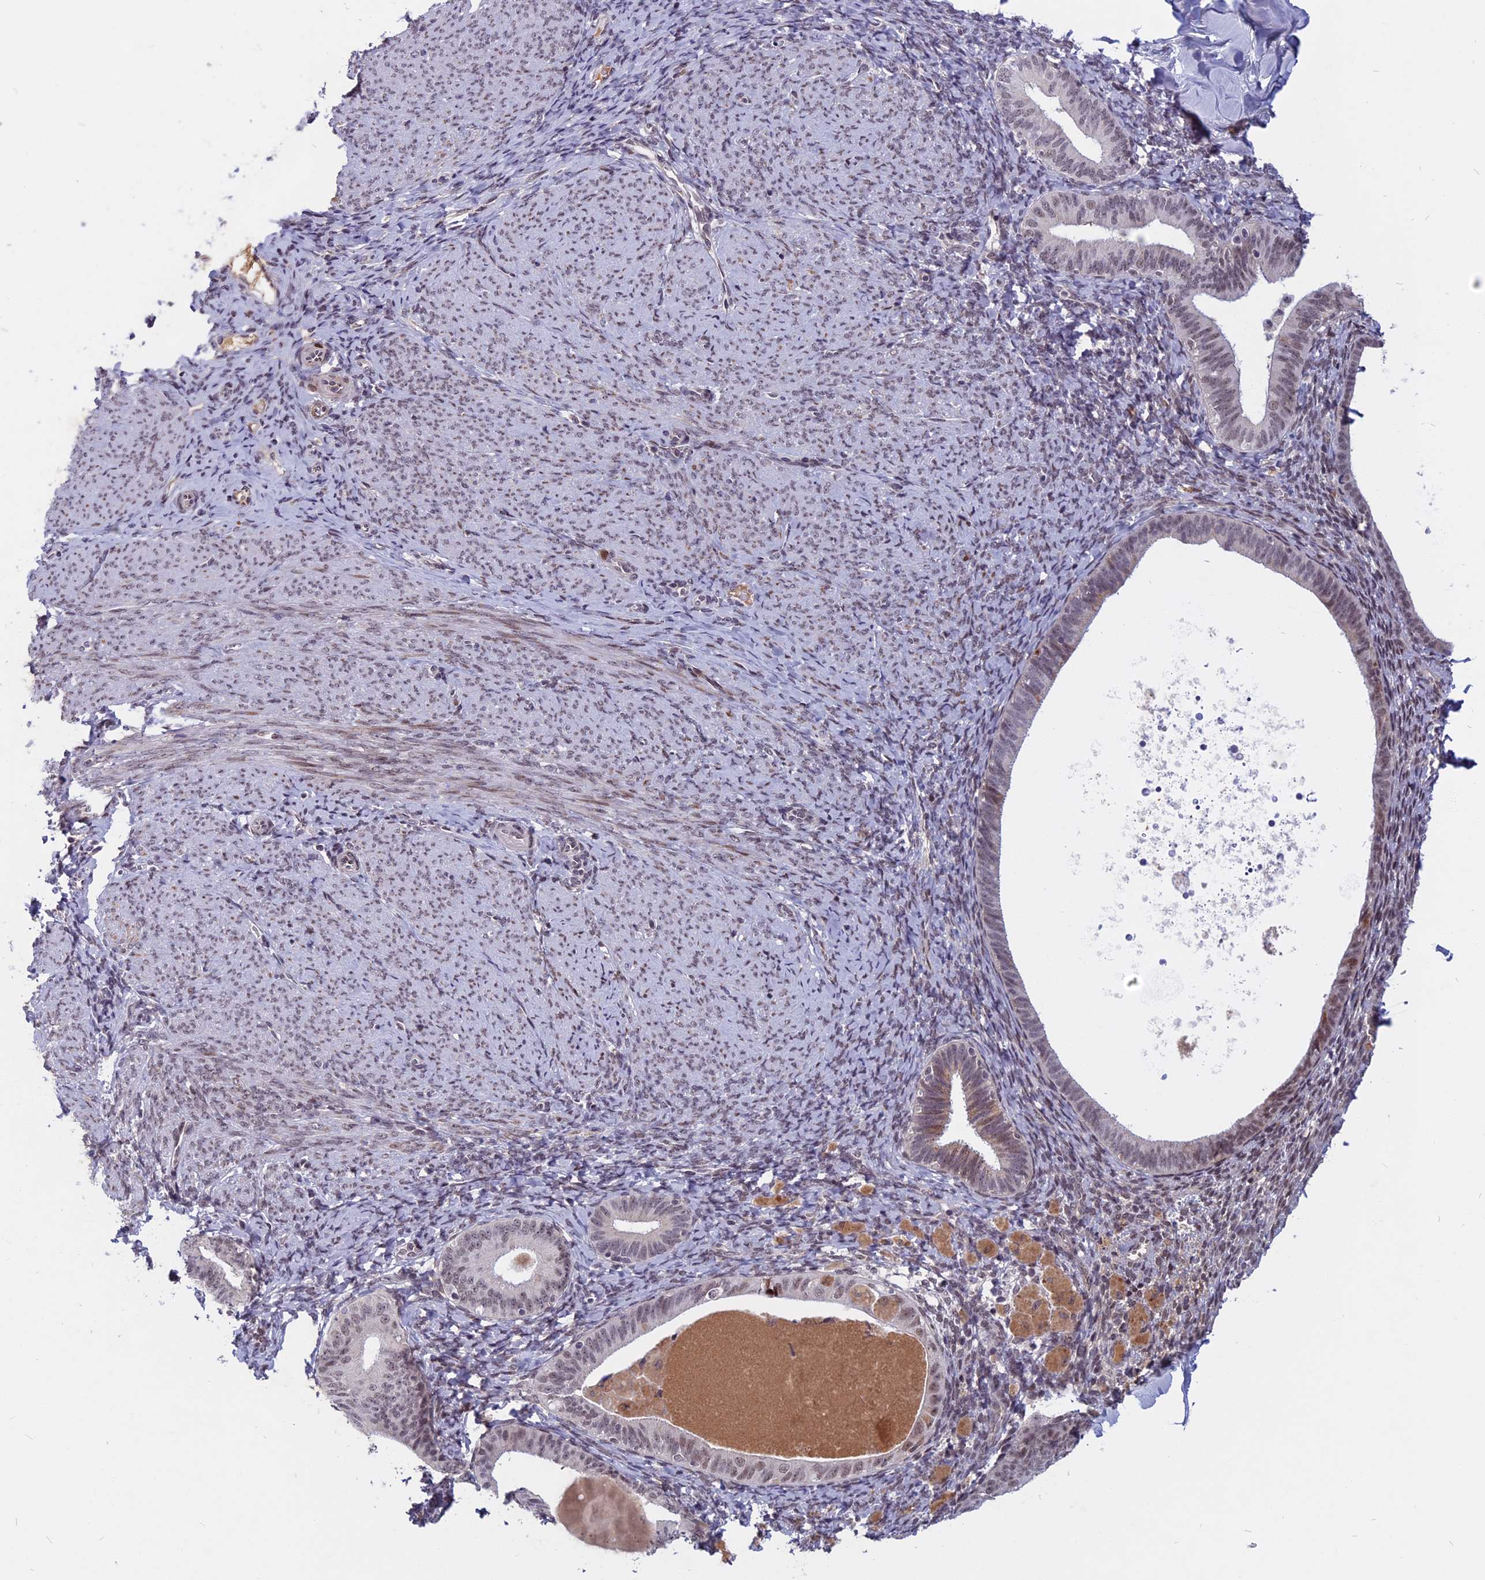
{"staining": {"intensity": "weak", "quantity": "<25%", "location": "nuclear"}, "tissue": "endometrium", "cell_type": "Cells in endometrial stroma", "image_type": "normal", "snomed": [{"axis": "morphology", "description": "Normal tissue, NOS"}, {"axis": "topography", "description": "Endometrium"}], "caption": "A high-resolution micrograph shows immunohistochemistry staining of benign endometrium, which displays no significant positivity in cells in endometrial stroma. (DAB immunohistochemistry (IHC), high magnification).", "gene": "CDC7", "patient": {"sex": "female", "age": 65}}